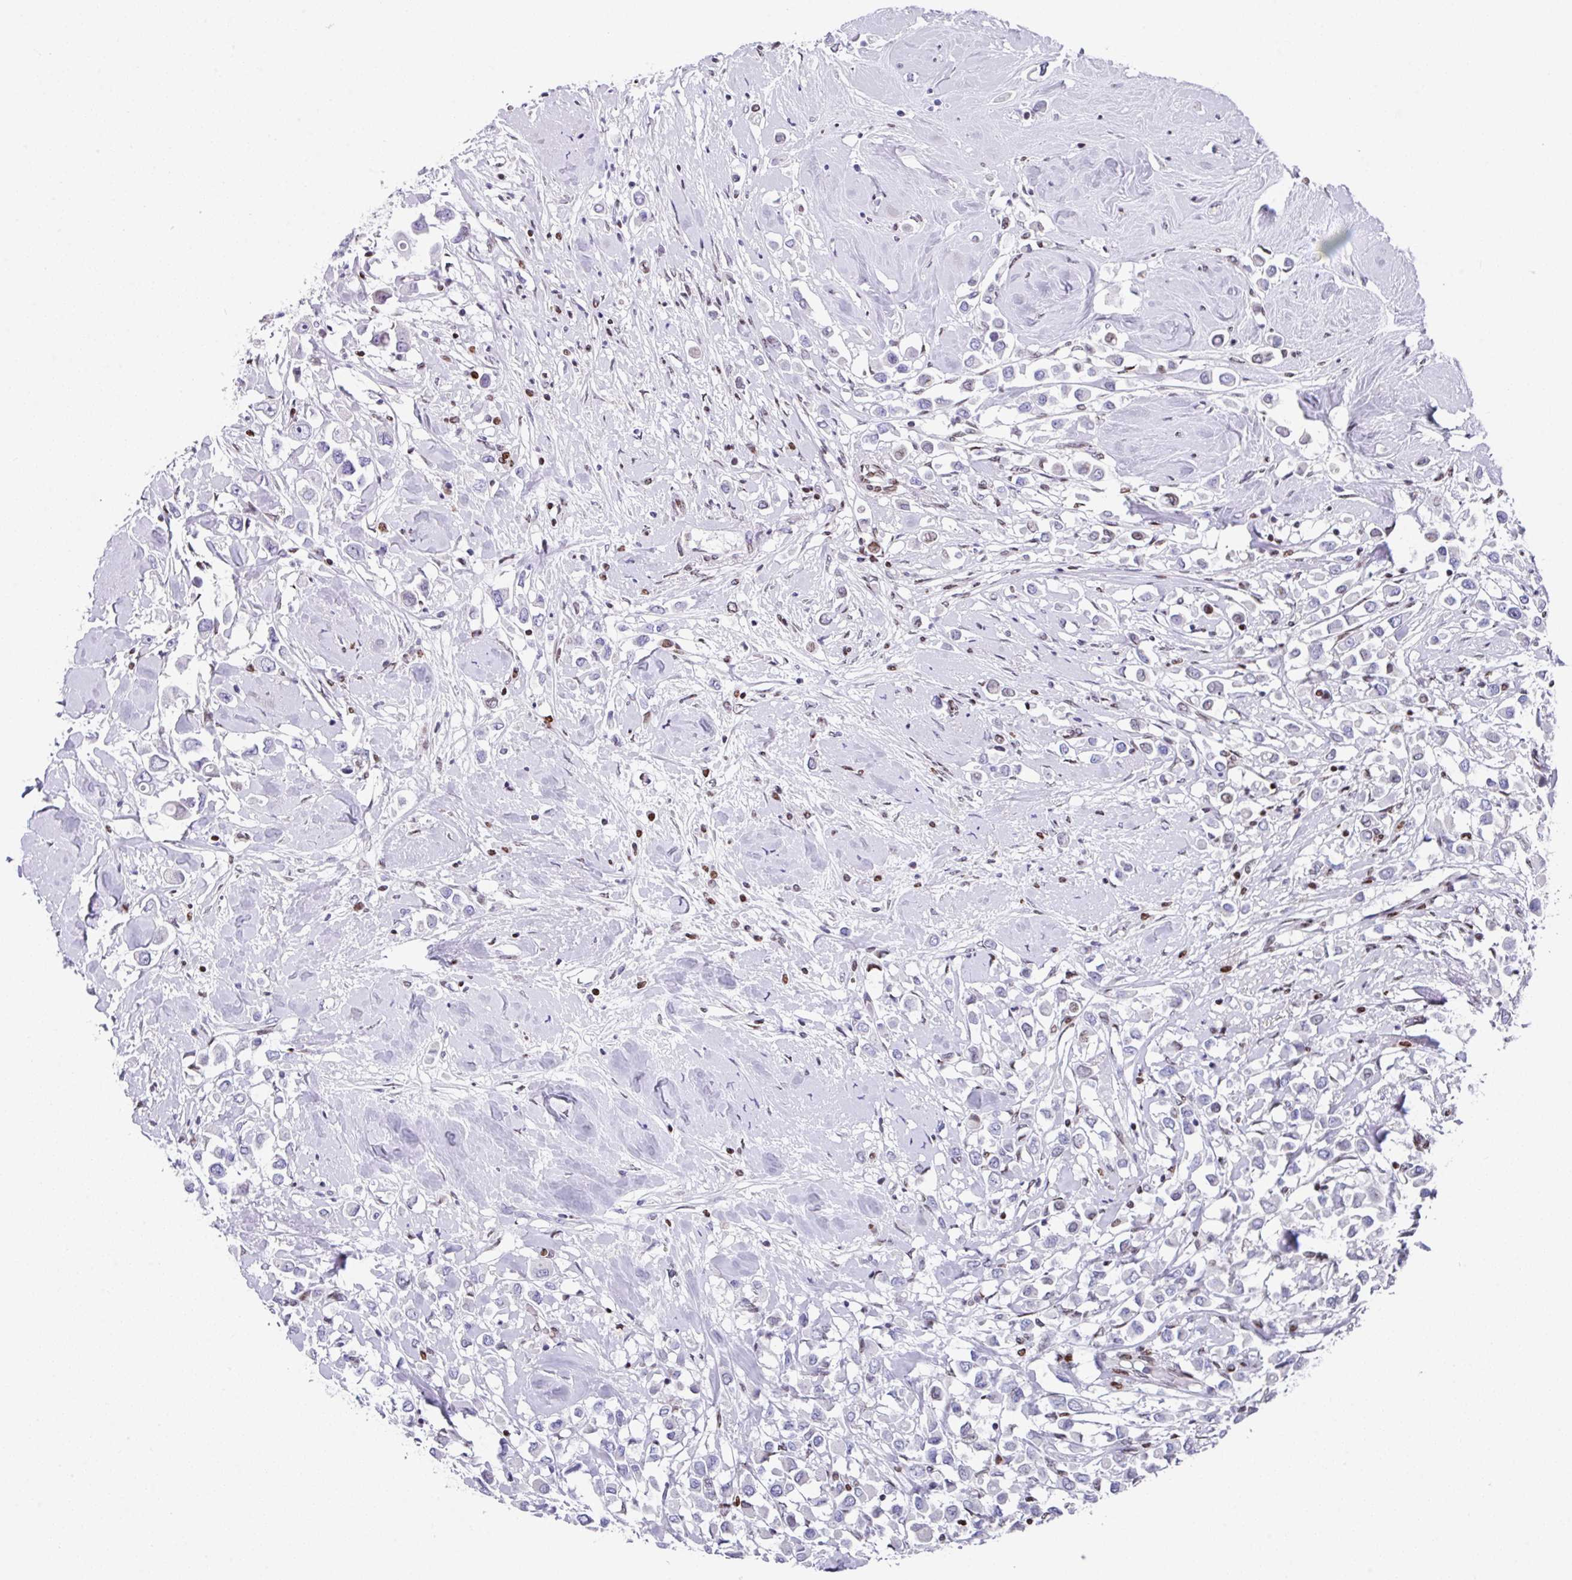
{"staining": {"intensity": "negative", "quantity": "none", "location": "none"}, "tissue": "breast cancer", "cell_type": "Tumor cells", "image_type": "cancer", "snomed": [{"axis": "morphology", "description": "Duct carcinoma"}, {"axis": "topography", "description": "Breast"}], "caption": "Immunohistochemical staining of human breast cancer (infiltrating ductal carcinoma) shows no significant positivity in tumor cells.", "gene": "TCF3", "patient": {"sex": "female", "age": 61}}